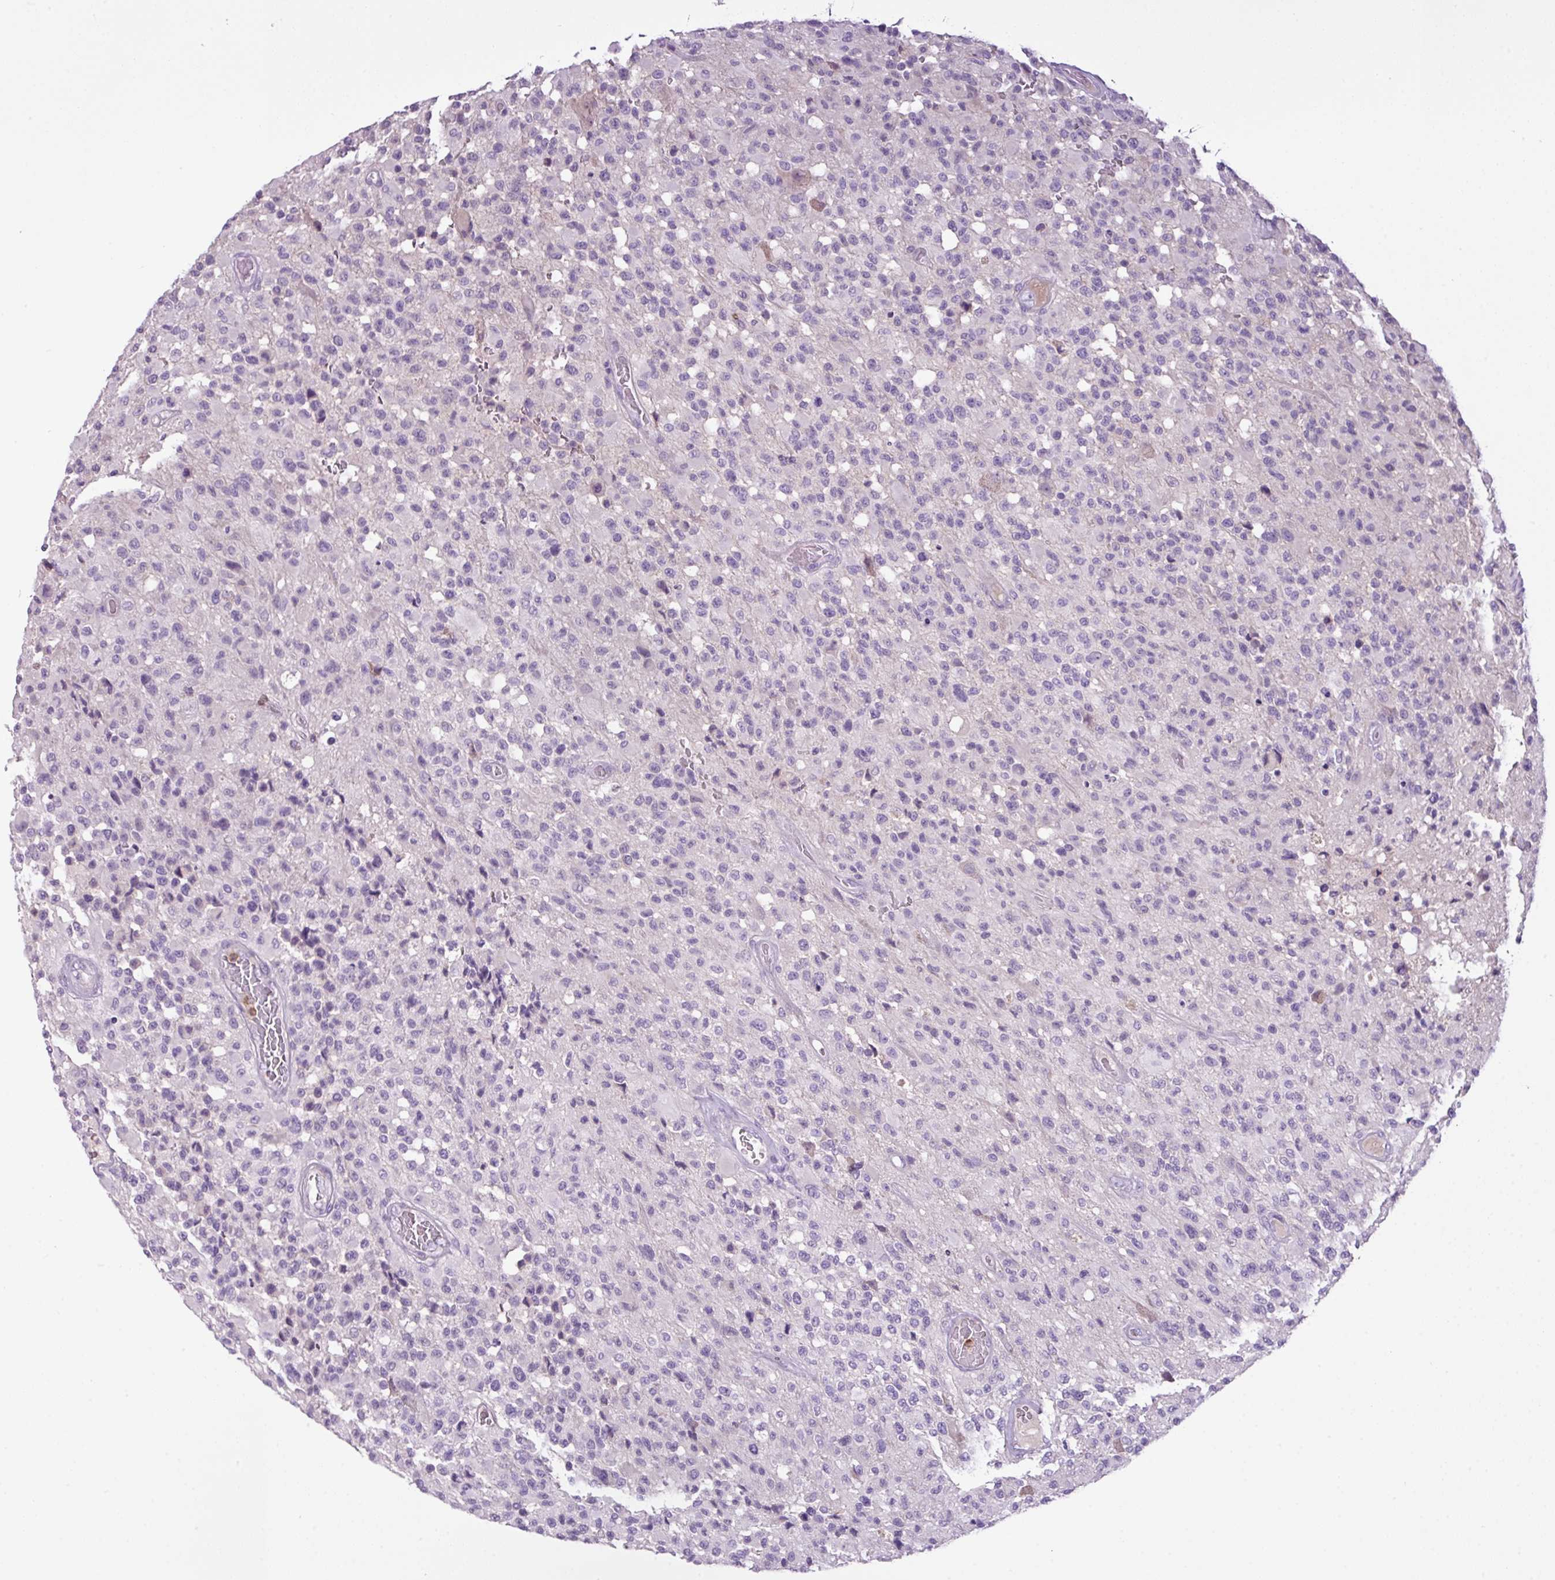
{"staining": {"intensity": "negative", "quantity": "none", "location": "none"}, "tissue": "glioma", "cell_type": "Tumor cells", "image_type": "cancer", "snomed": [{"axis": "morphology", "description": "Glioma, malignant, High grade"}, {"axis": "morphology", "description": "Glioblastoma, NOS"}, {"axis": "topography", "description": "Brain"}], "caption": "Glioma stained for a protein using IHC reveals no staining tumor cells.", "gene": "HTR3E", "patient": {"sex": "male", "age": 60}}